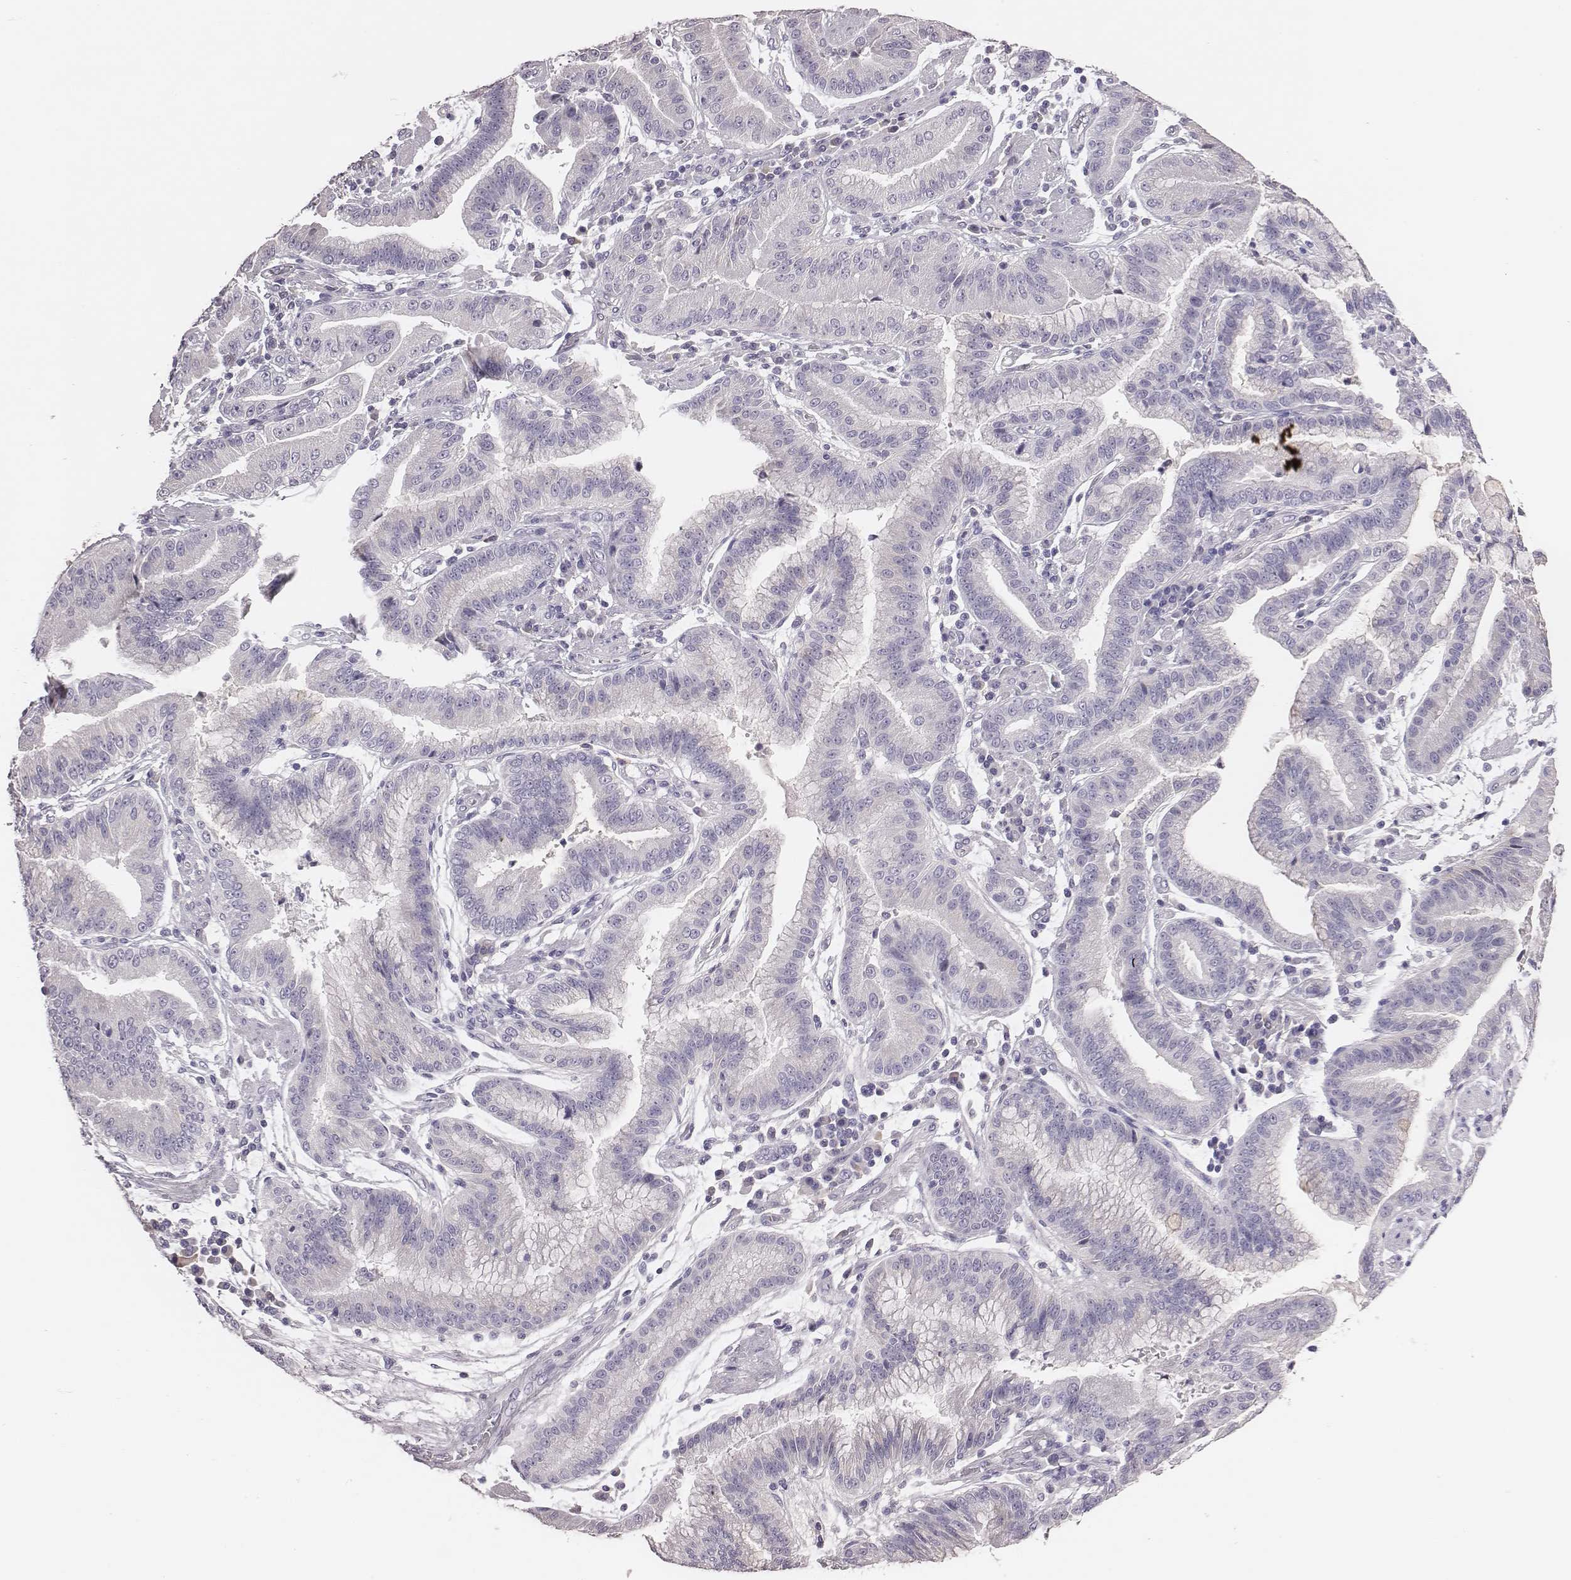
{"staining": {"intensity": "negative", "quantity": "none", "location": "none"}, "tissue": "stomach cancer", "cell_type": "Tumor cells", "image_type": "cancer", "snomed": [{"axis": "morphology", "description": "Adenocarcinoma, NOS"}, {"axis": "topography", "description": "Stomach"}], "caption": "A micrograph of stomach cancer (adenocarcinoma) stained for a protein demonstrates no brown staining in tumor cells. (Immunohistochemistry (ihc), brightfield microscopy, high magnification).", "gene": "EN1", "patient": {"sex": "male", "age": 83}}